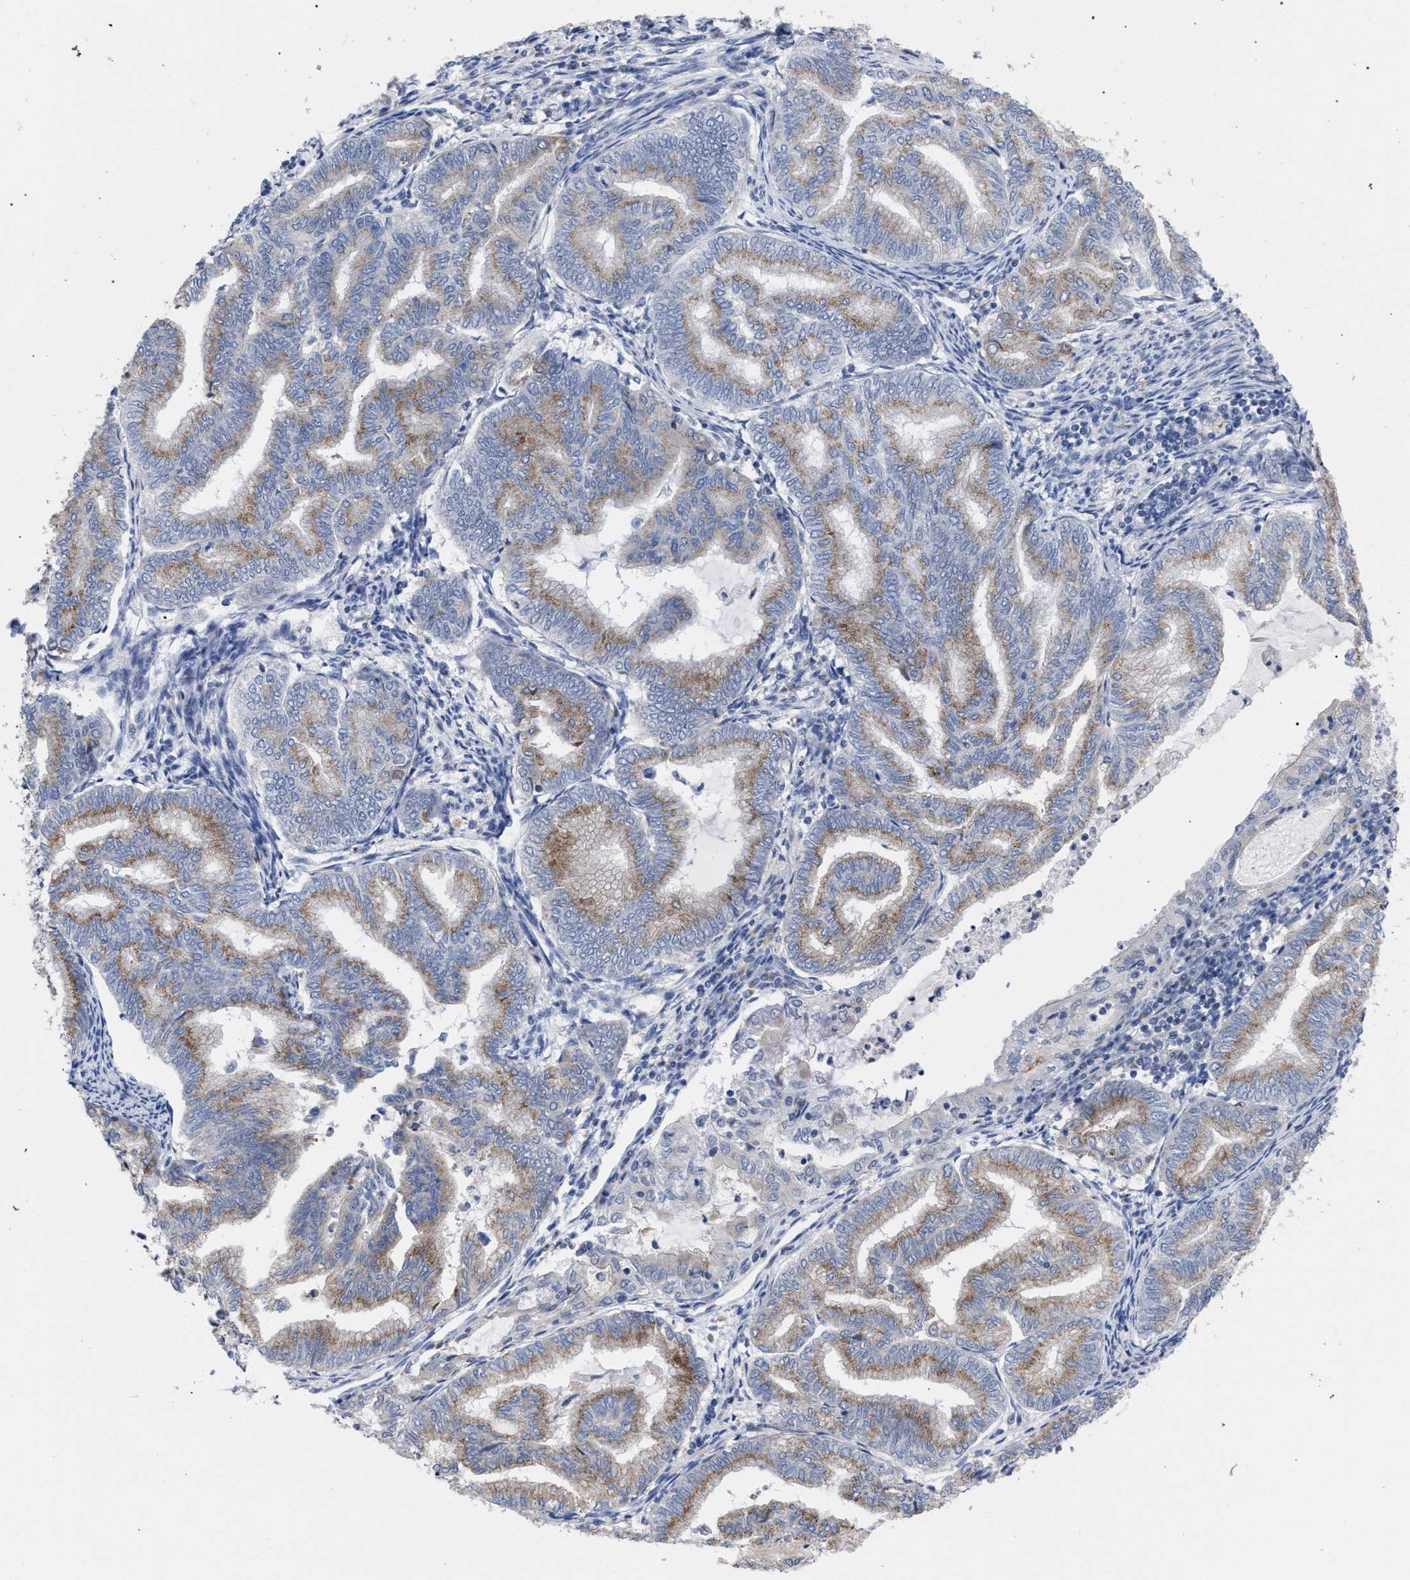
{"staining": {"intensity": "moderate", "quantity": "25%-75%", "location": "cytoplasmic/membranous"}, "tissue": "endometrial cancer", "cell_type": "Tumor cells", "image_type": "cancer", "snomed": [{"axis": "morphology", "description": "Adenocarcinoma, NOS"}, {"axis": "topography", "description": "Endometrium"}], "caption": "Endometrial adenocarcinoma stained with a brown dye shows moderate cytoplasmic/membranous positive expression in approximately 25%-75% of tumor cells.", "gene": "GOLGA2", "patient": {"sex": "female", "age": 79}}